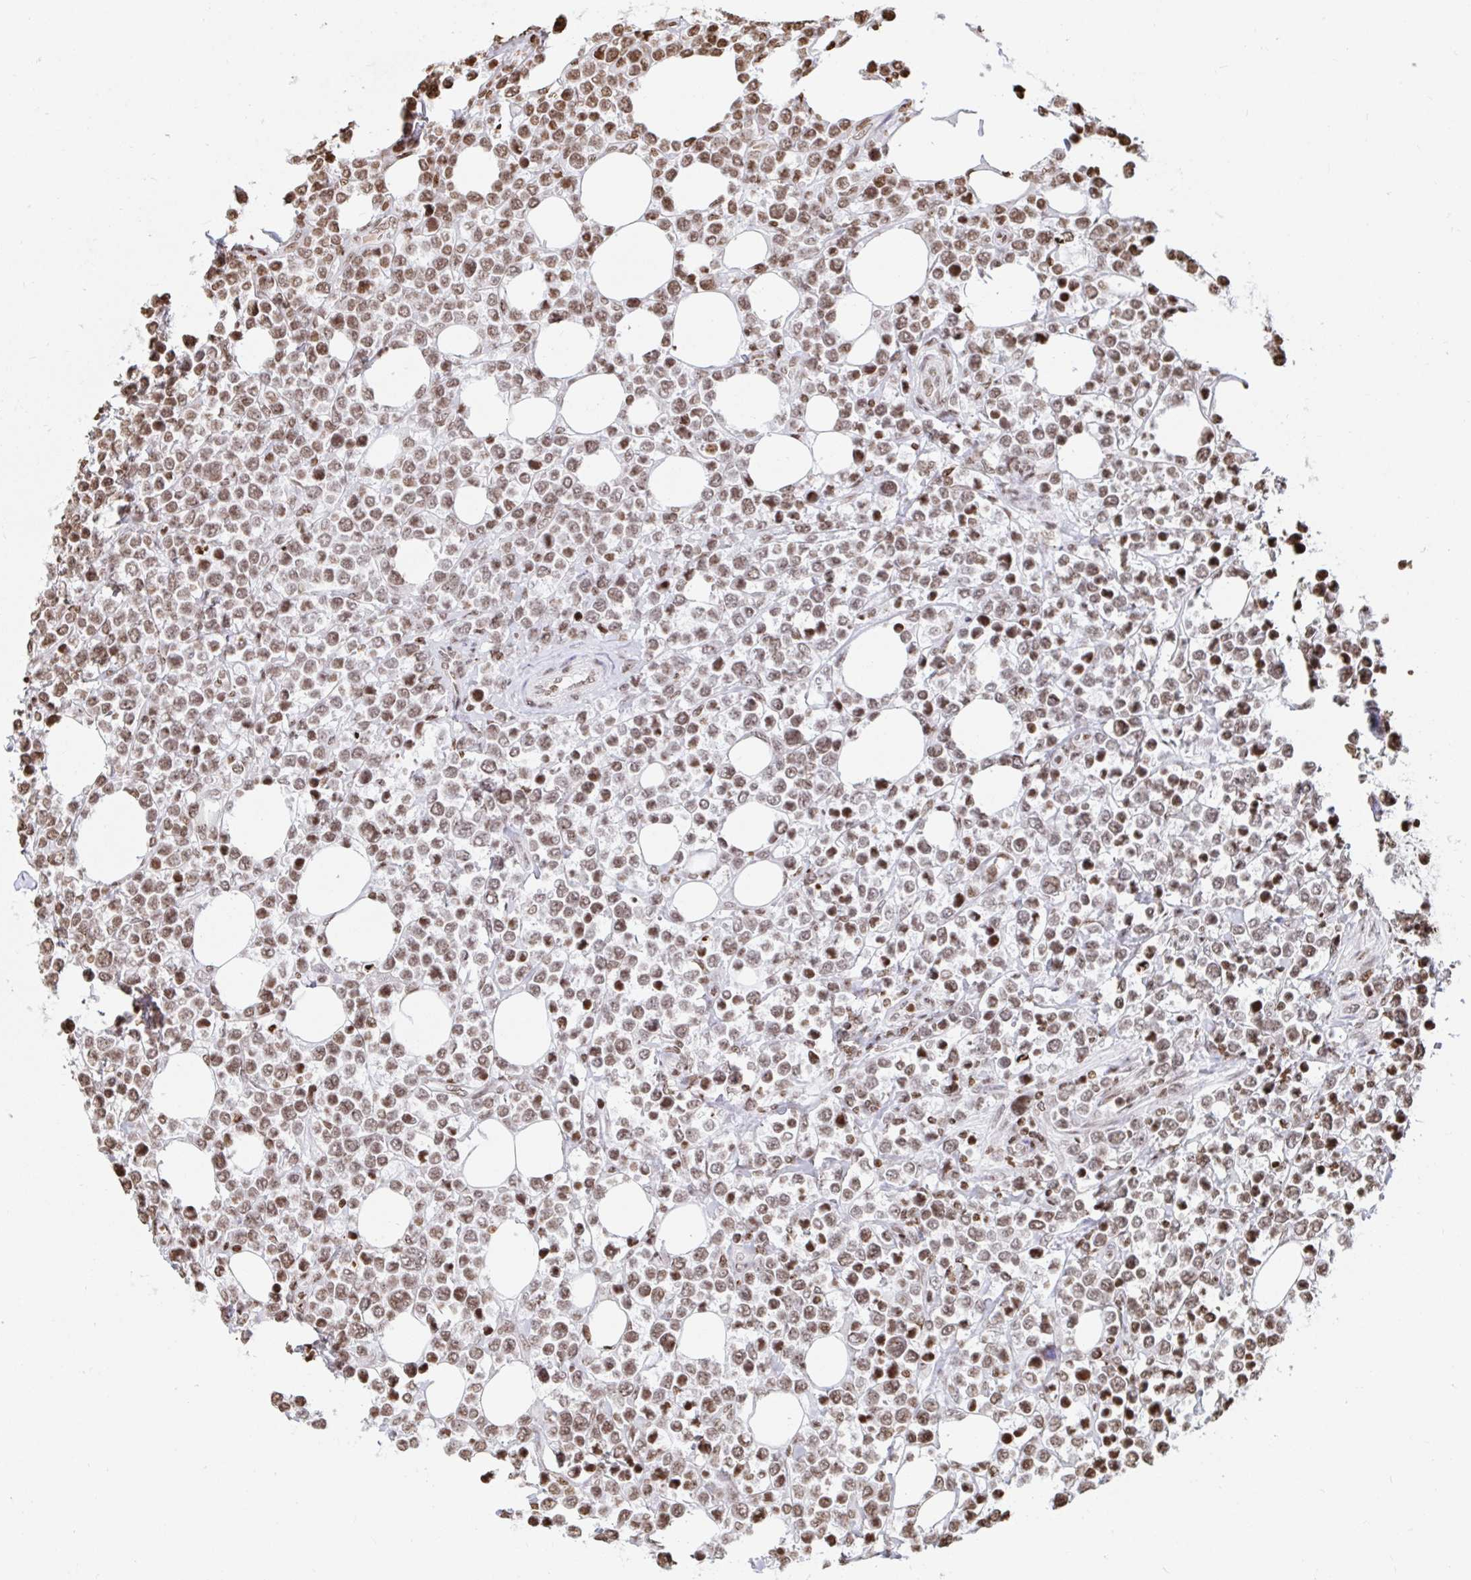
{"staining": {"intensity": "moderate", "quantity": ">75%", "location": "nuclear"}, "tissue": "lymphoma", "cell_type": "Tumor cells", "image_type": "cancer", "snomed": [{"axis": "morphology", "description": "Malignant lymphoma, non-Hodgkin's type, High grade"}, {"axis": "topography", "description": "Soft tissue"}], "caption": "Moderate nuclear positivity is identified in about >75% of tumor cells in lymphoma. (DAB (3,3'-diaminobenzidine) = brown stain, brightfield microscopy at high magnification).", "gene": "H2BC5", "patient": {"sex": "female", "age": 56}}